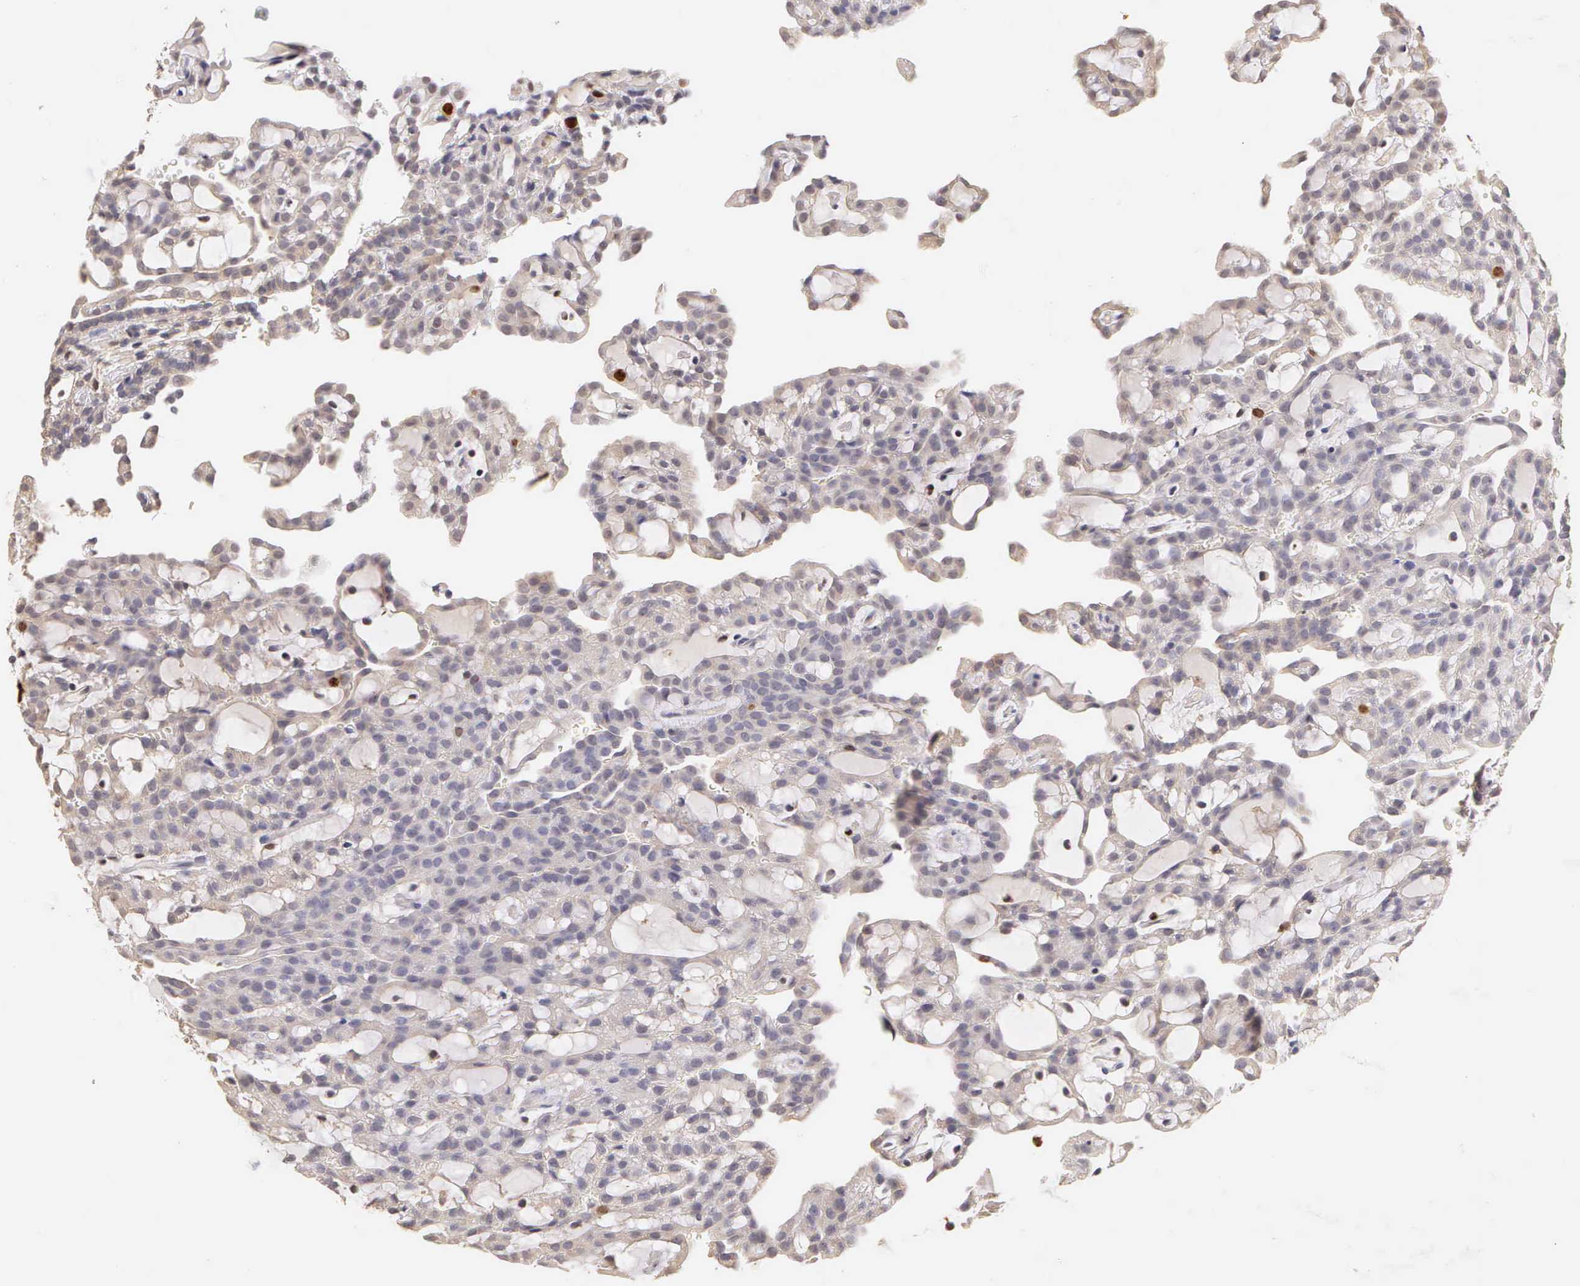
{"staining": {"intensity": "strong", "quantity": "<25%", "location": "nuclear"}, "tissue": "renal cancer", "cell_type": "Tumor cells", "image_type": "cancer", "snomed": [{"axis": "morphology", "description": "Adenocarcinoma, NOS"}, {"axis": "topography", "description": "Kidney"}], "caption": "Adenocarcinoma (renal) stained with a protein marker displays strong staining in tumor cells.", "gene": "MKI67", "patient": {"sex": "male", "age": 63}}